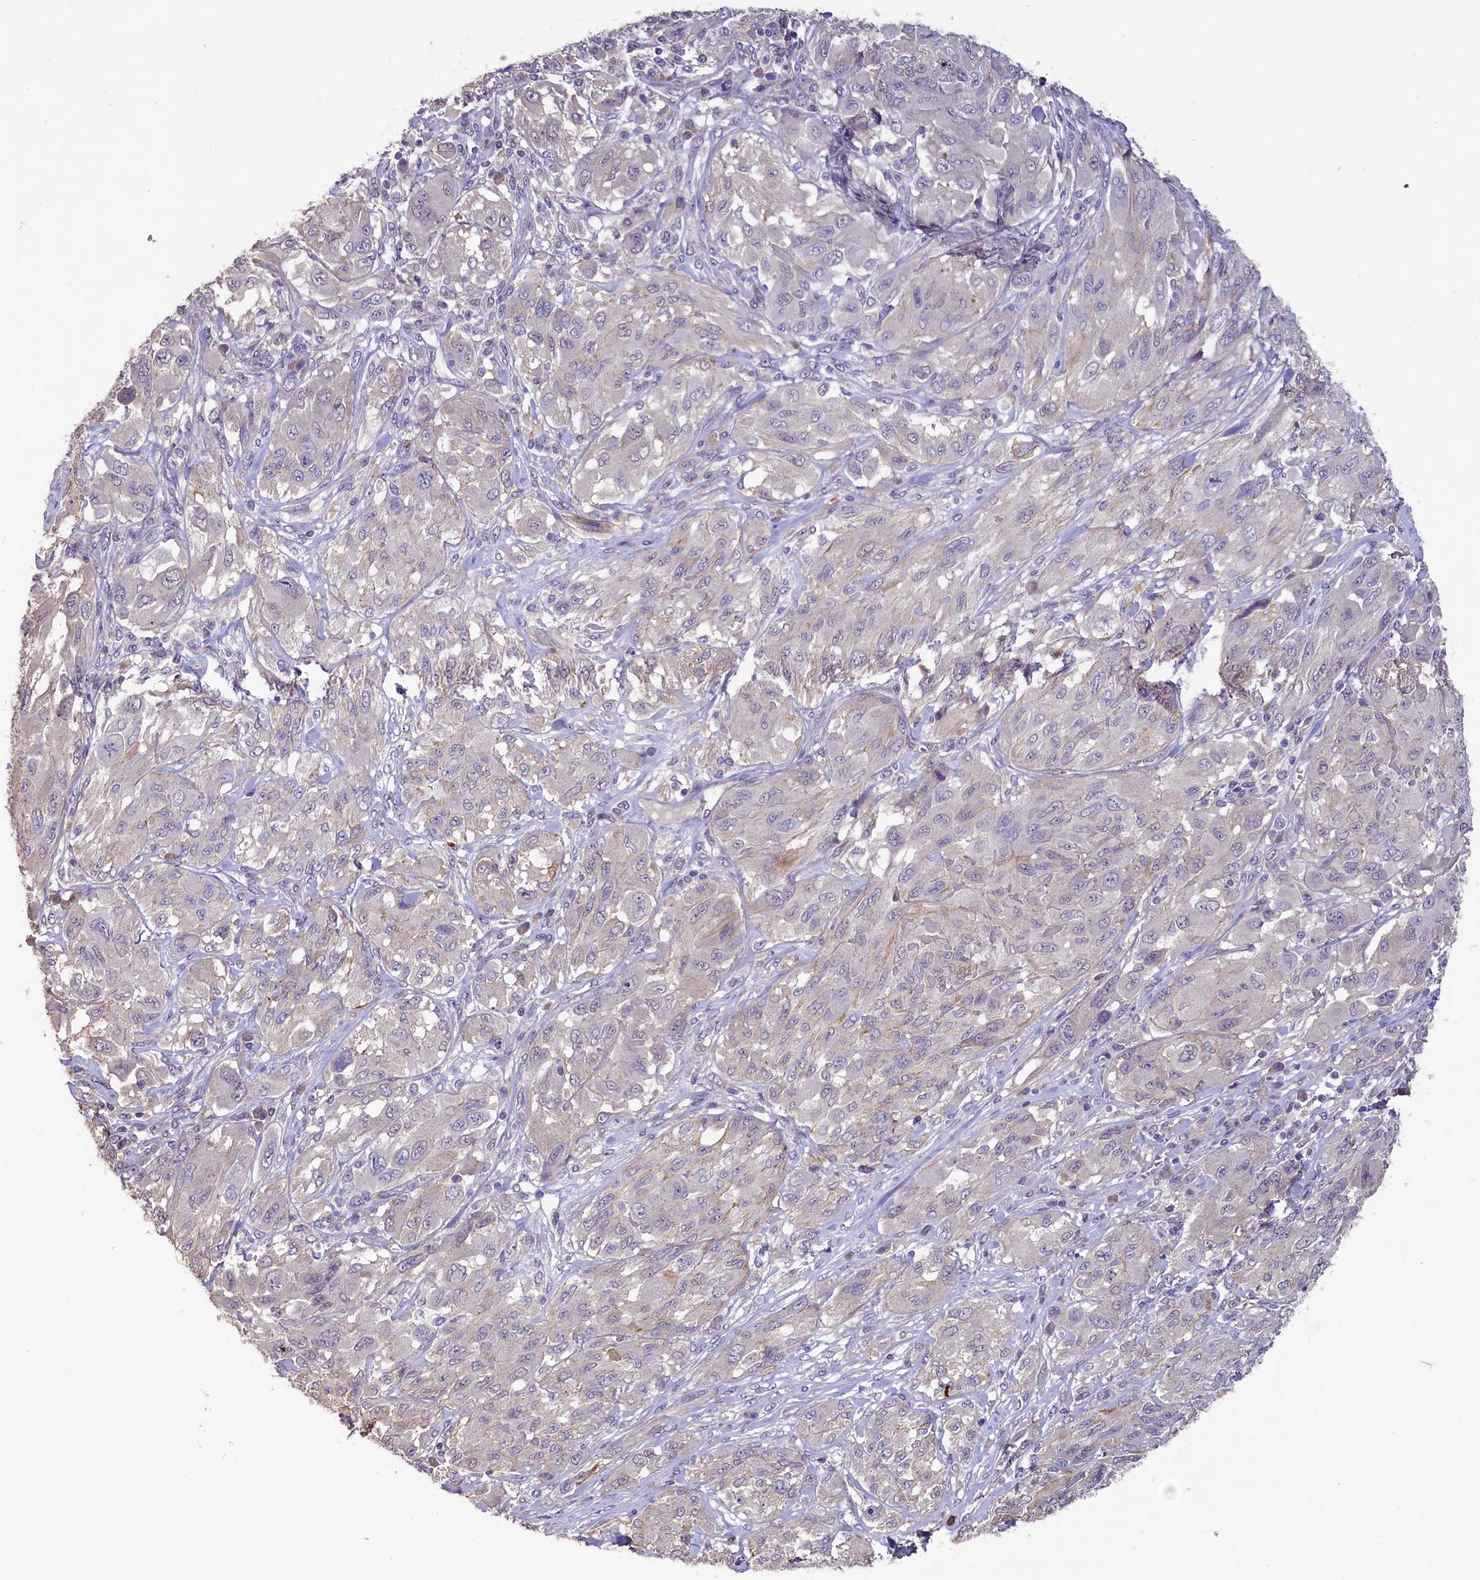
{"staining": {"intensity": "negative", "quantity": "none", "location": "none"}, "tissue": "melanoma", "cell_type": "Tumor cells", "image_type": "cancer", "snomed": [{"axis": "morphology", "description": "Malignant melanoma, NOS"}, {"axis": "topography", "description": "Skin"}], "caption": "Human malignant melanoma stained for a protein using immunohistochemistry demonstrates no expression in tumor cells.", "gene": "SLC39A6", "patient": {"sex": "female", "age": 91}}